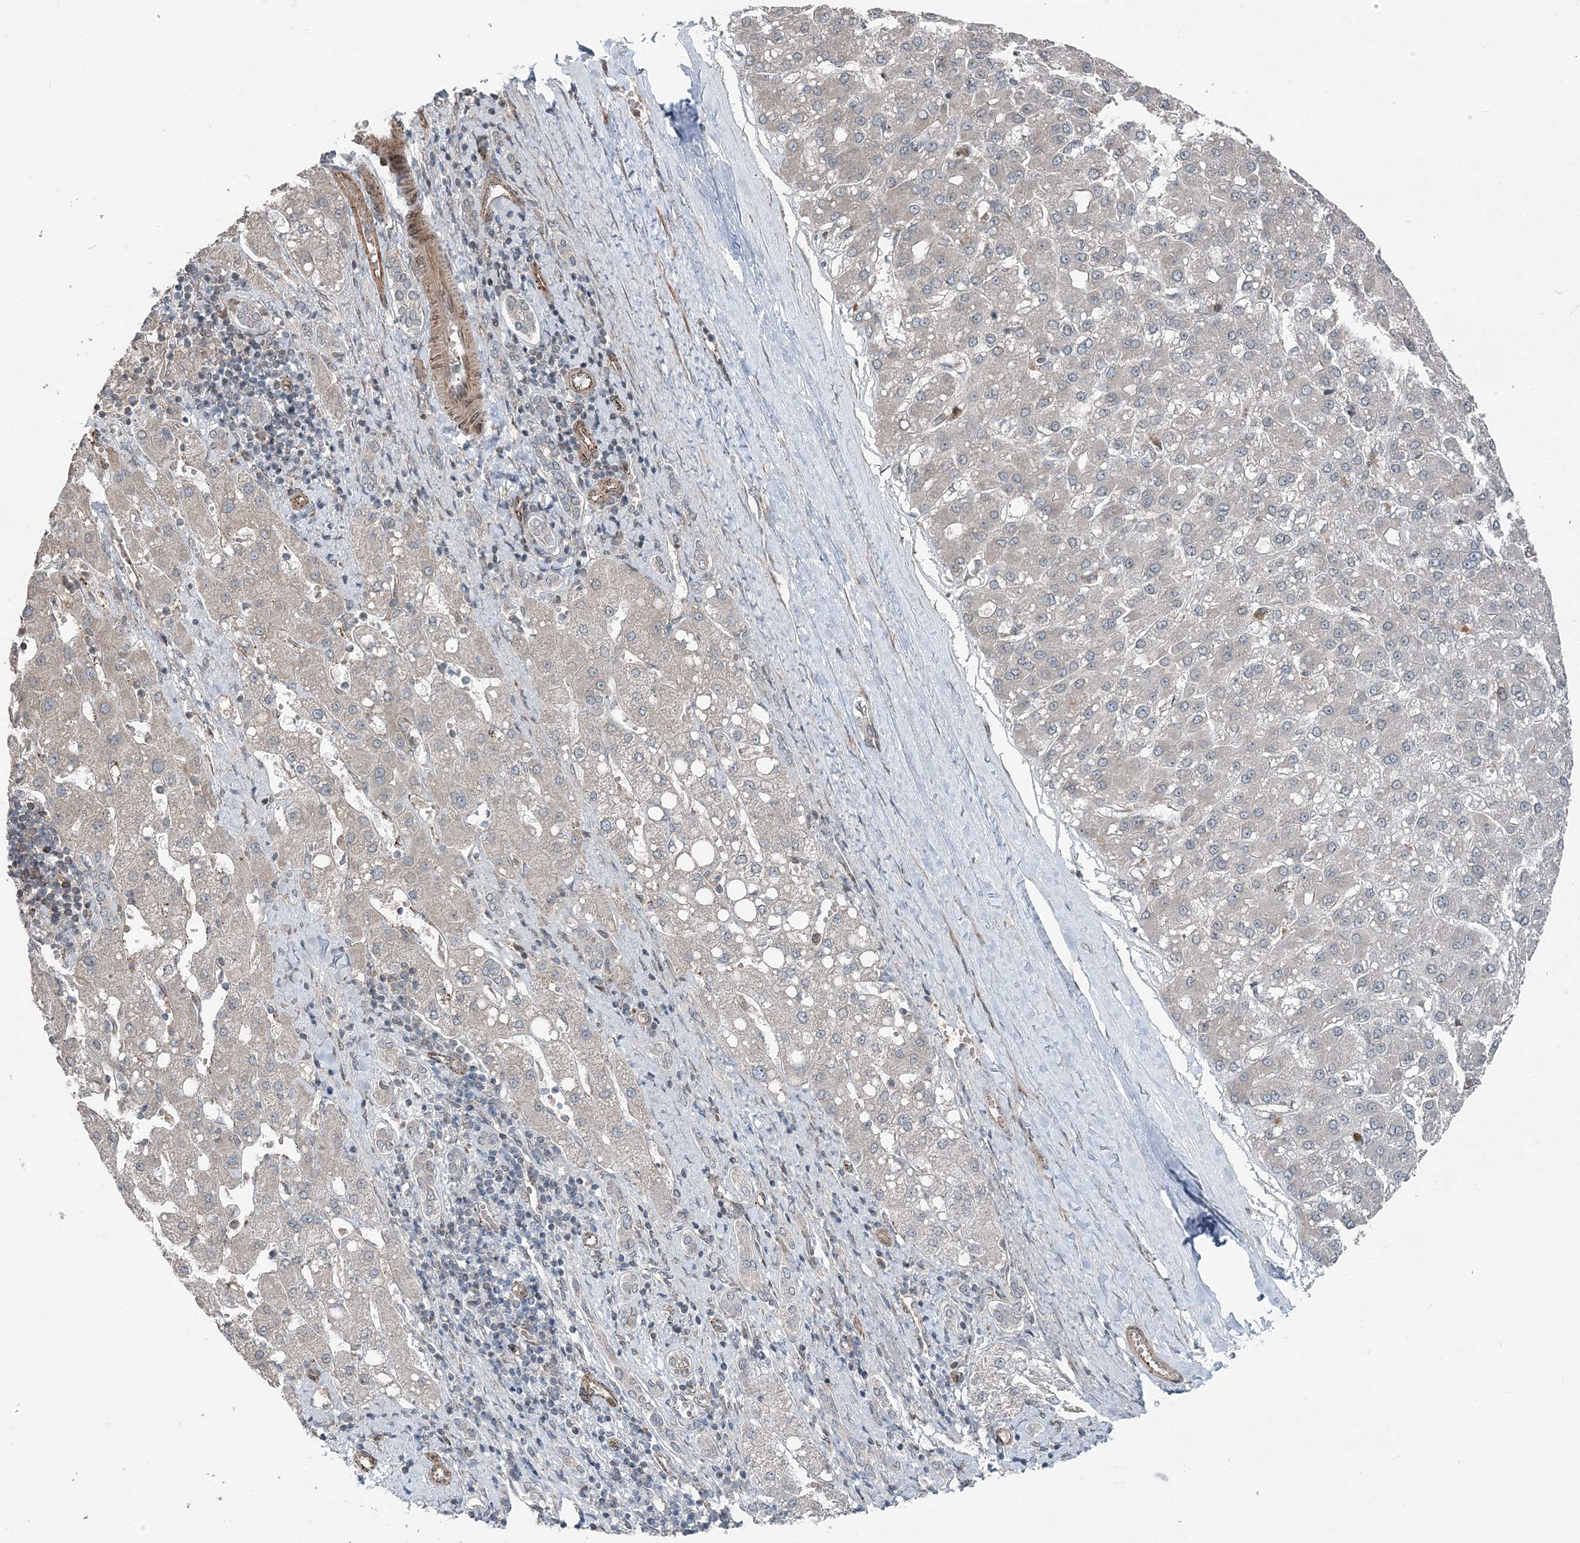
{"staining": {"intensity": "negative", "quantity": "none", "location": "none"}, "tissue": "liver cancer", "cell_type": "Tumor cells", "image_type": "cancer", "snomed": [{"axis": "morphology", "description": "Carcinoma, Hepatocellular, NOS"}, {"axis": "topography", "description": "Liver"}], "caption": "There is no significant staining in tumor cells of liver hepatocellular carcinoma. (Immunohistochemistry (ihc), brightfield microscopy, high magnification).", "gene": "FBXL17", "patient": {"sex": "male", "age": 67}}